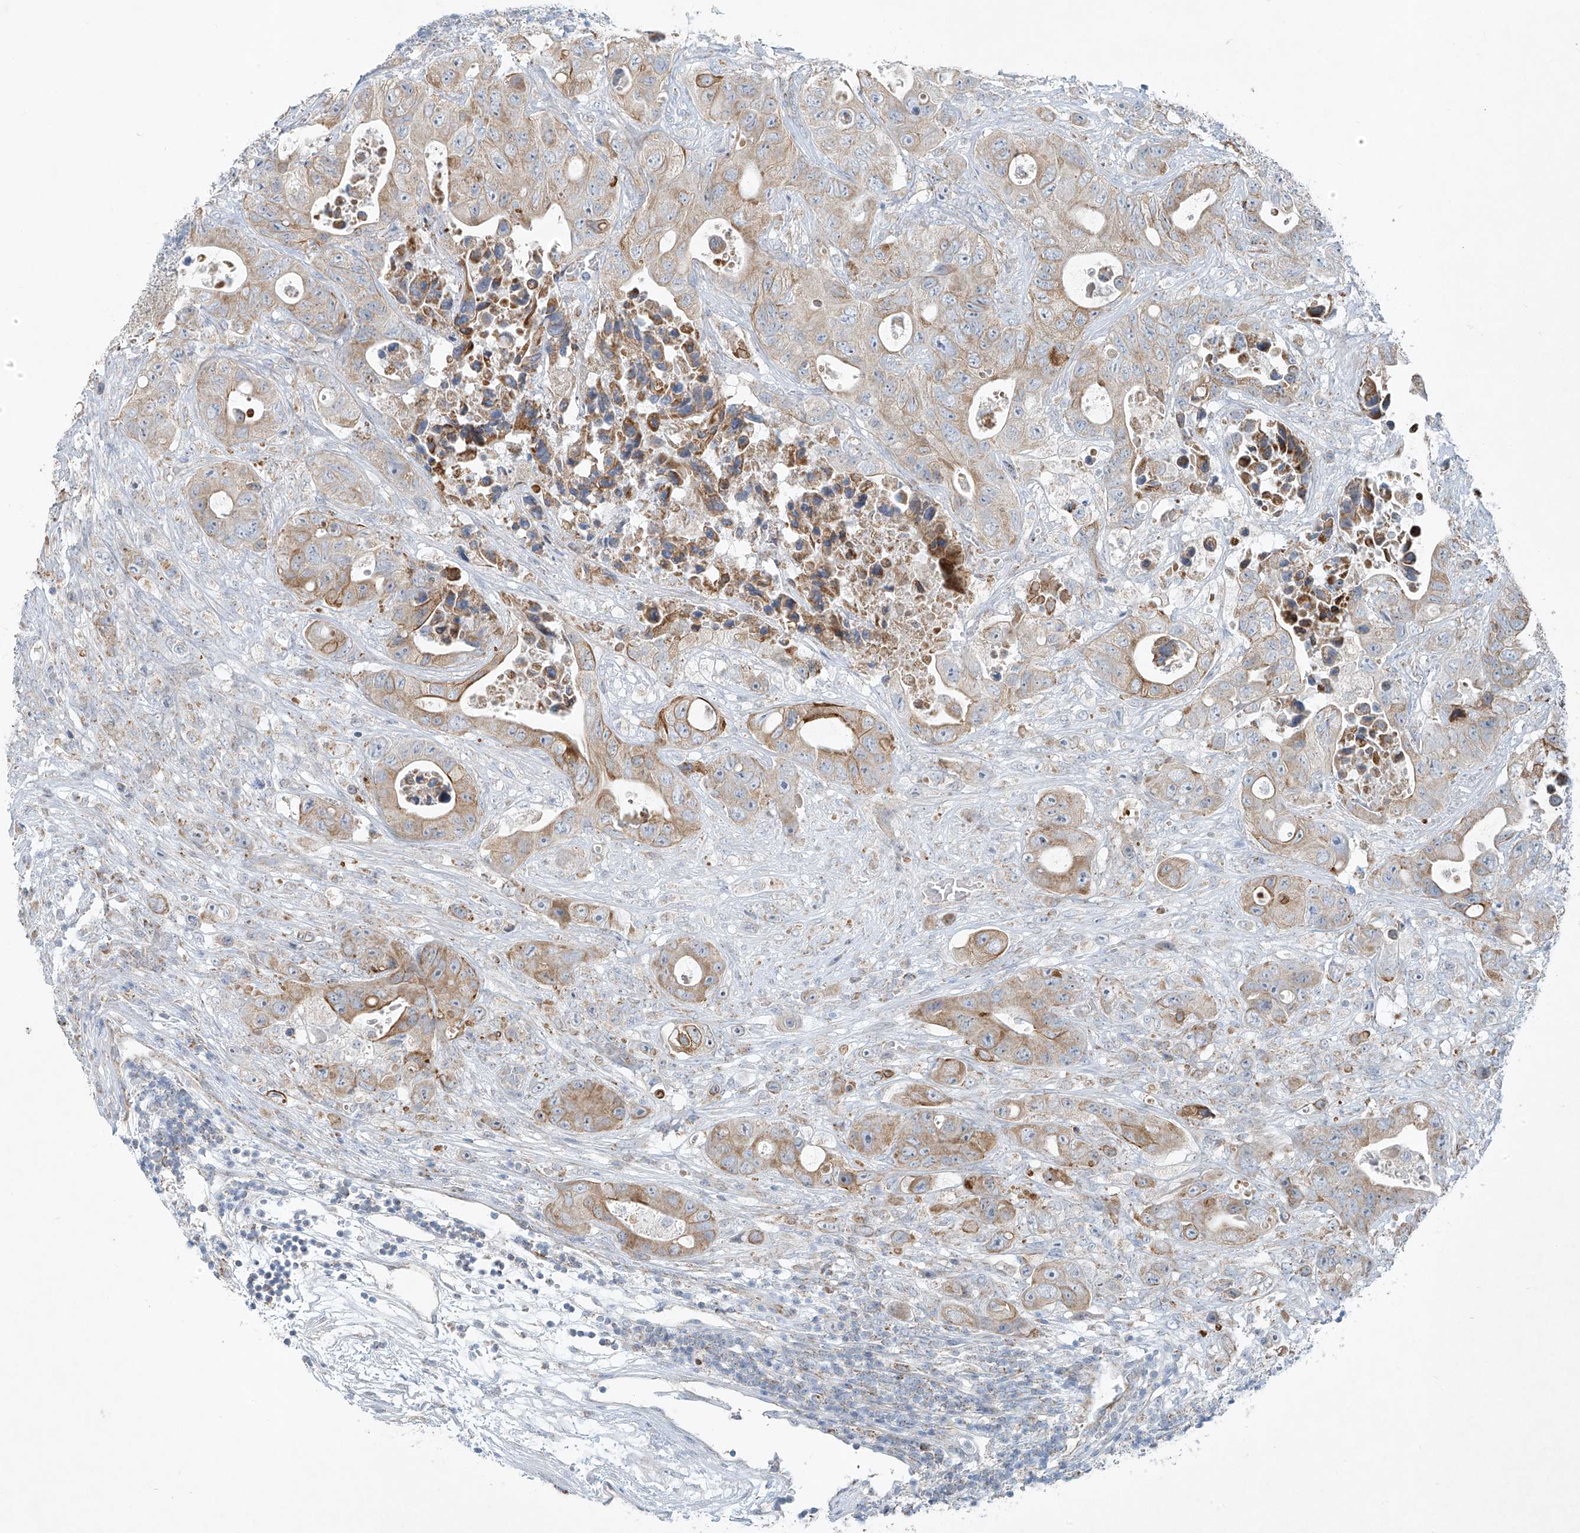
{"staining": {"intensity": "moderate", "quantity": ">75%", "location": "cytoplasmic/membranous"}, "tissue": "colorectal cancer", "cell_type": "Tumor cells", "image_type": "cancer", "snomed": [{"axis": "morphology", "description": "Adenocarcinoma, NOS"}, {"axis": "topography", "description": "Colon"}], "caption": "A medium amount of moderate cytoplasmic/membranous staining is identified in approximately >75% of tumor cells in adenocarcinoma (colorectal) tissue.", "gene": "SMDT1", "patient": {"sex": "female", "age": 46}}